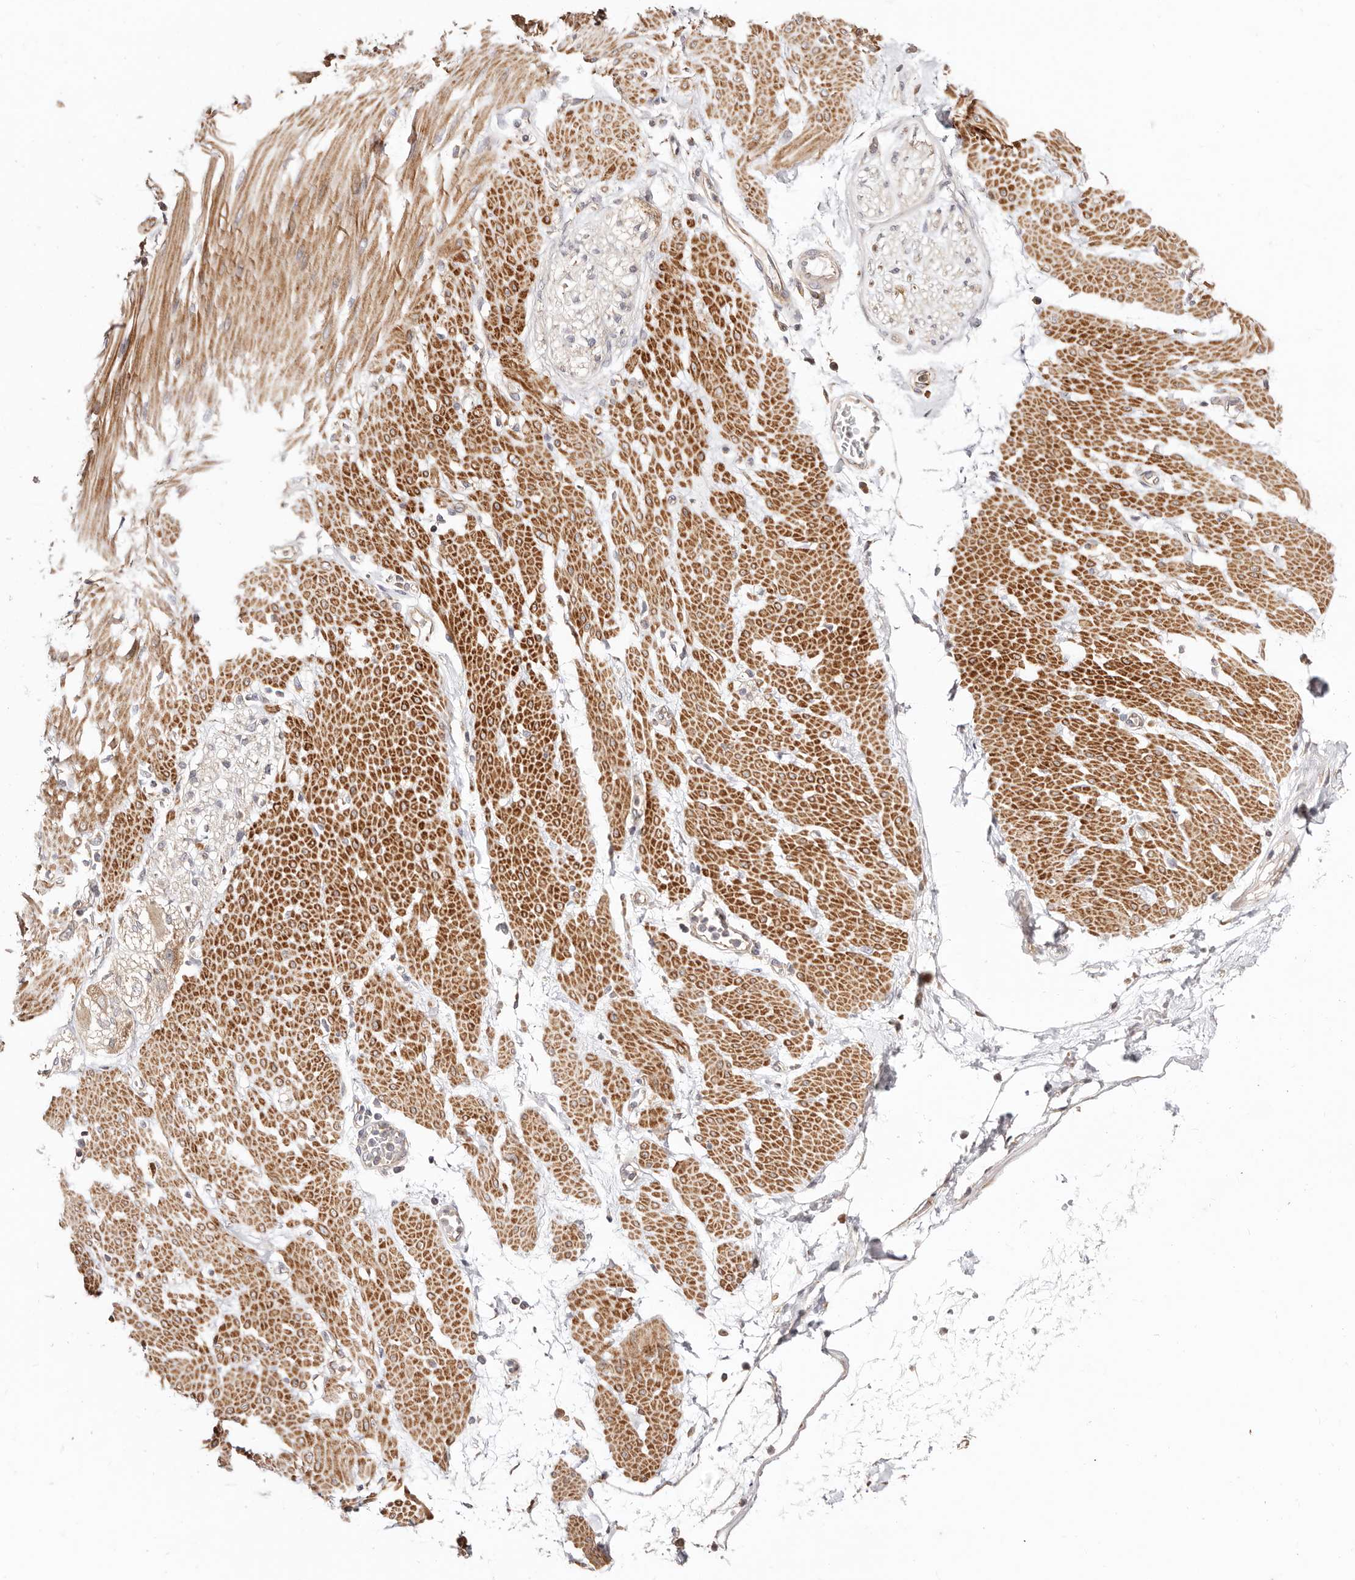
{"staining": {"intensity": "weak", "quantity": ">75%", "location": "cytoplasmic/membranous"}, "tissue": "adipose tissue", "cell_type": "Adipocytes", "image_type": "normal", "snomed": [{"axis": "morphology", "description": "Normal tissue, NOS"}, {"axis": "morphology", "description": "Adenocarcinoma, NOS"}, {"axis": "topography", "description": "Duodenum"}, {"axis": "topography", "description": "Peripheral nerve tissue"}], "caption": "Adipose tissue stained for a protein exhibits weak cytoplasmic/membranous positivity in adipocytes. (DAB = brown stain, brightfield microscopy at high magnification).", "gene": "MAPK1", "patient": {"sex": "female", "age": 60}}